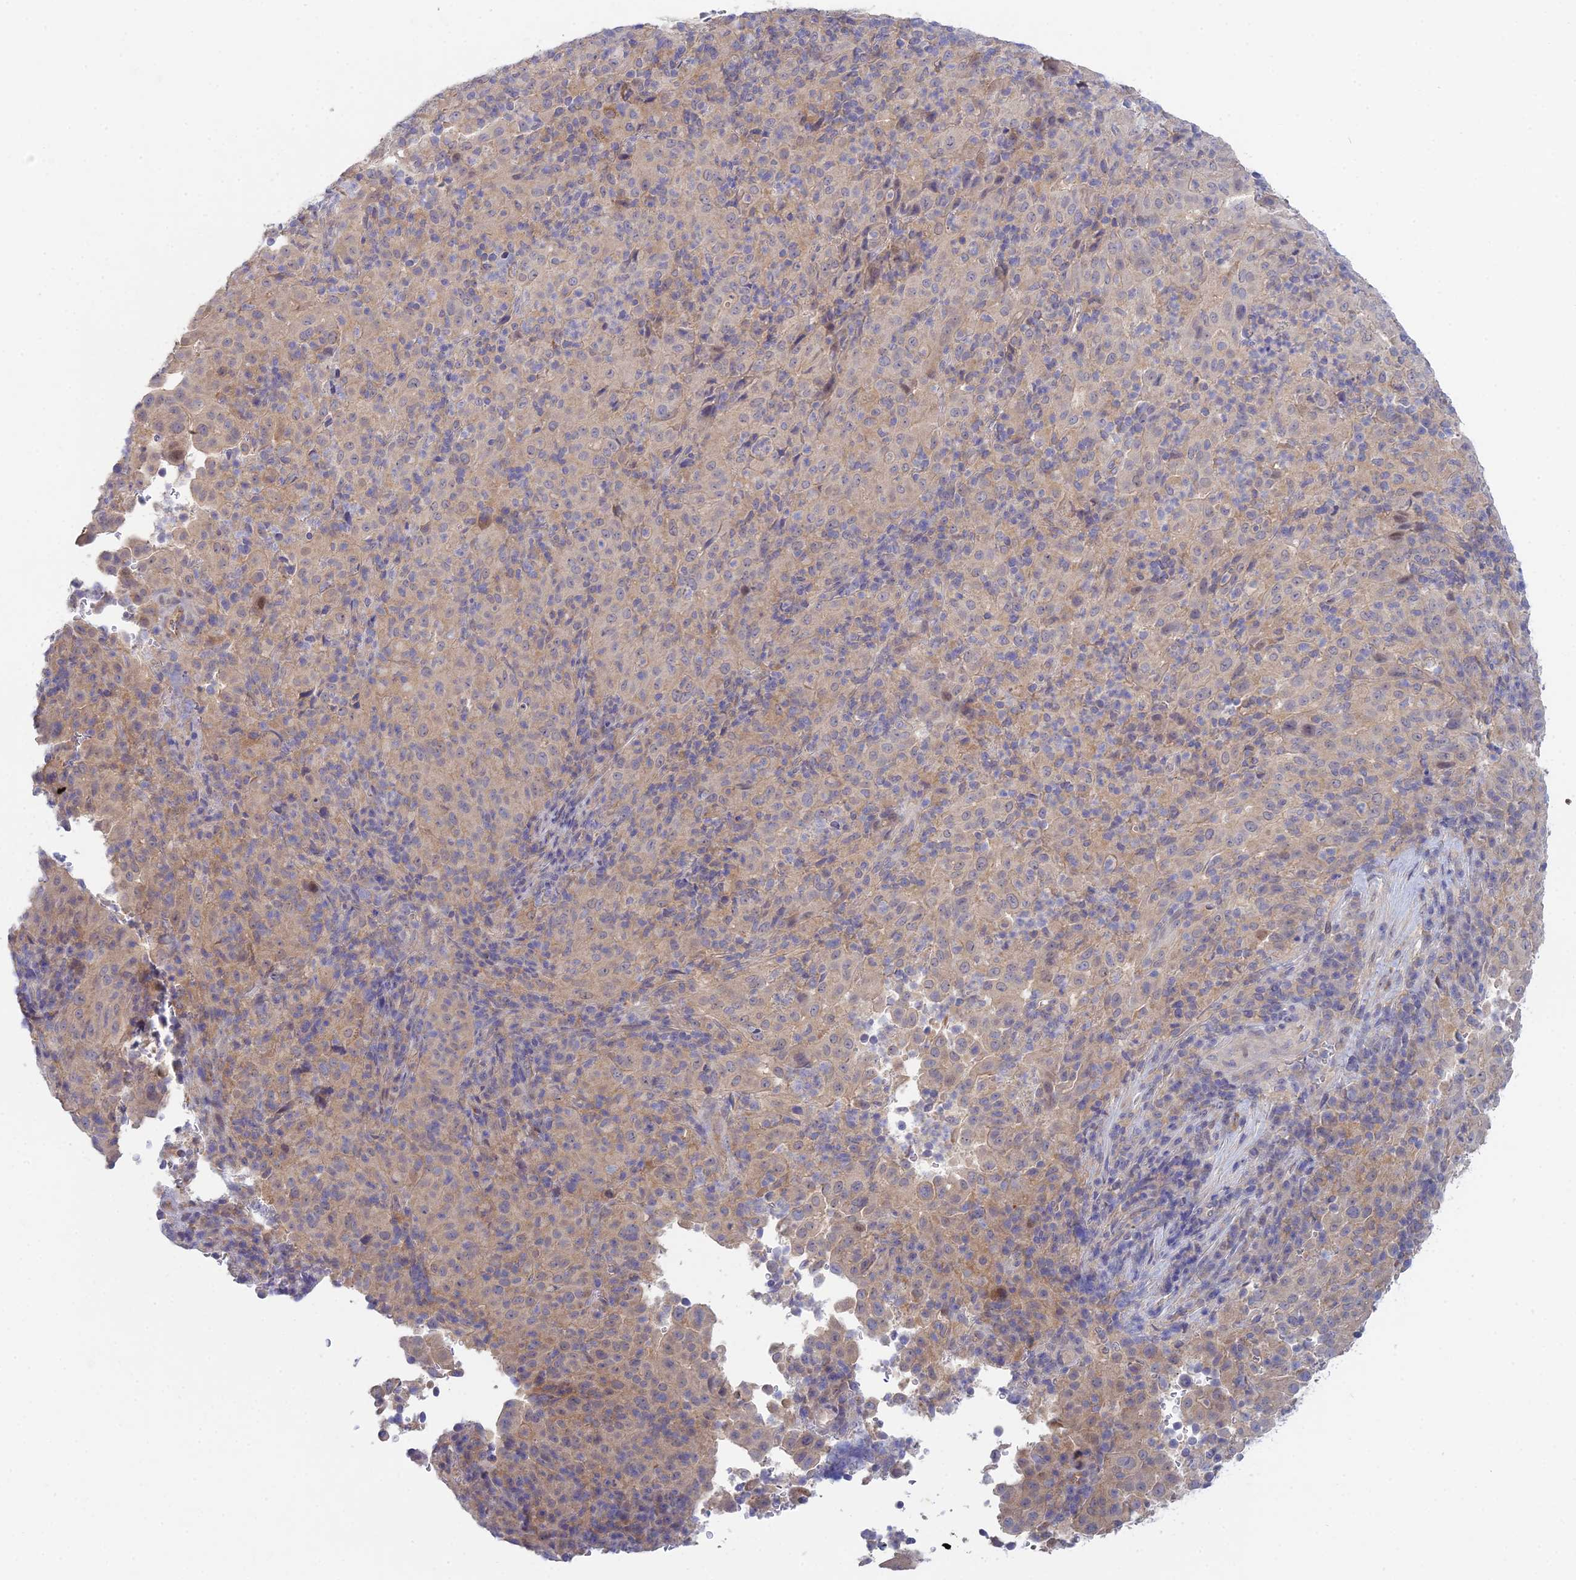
{"staining": {"intensity": "negative", "quantity": "none", "location": "none"}, "tissue": "pancreatic cancer", "cell_type": "Tumor cells", "image_type": "cancer", "snomed": [{"axis": "morphology", "description": "Adenocarcinoma, NOS"}, {"axis": "topography", "description": "Pancreas"}], "caption": "This histopathology image is of pancreatic adenocarcinoma stained with IHC to label a protein in brown with the nuclei are counter-stained blue. There is no positivity in tumor cells.", "gene": "METTL26", "patient": {"sex": "male", "age": 63}}